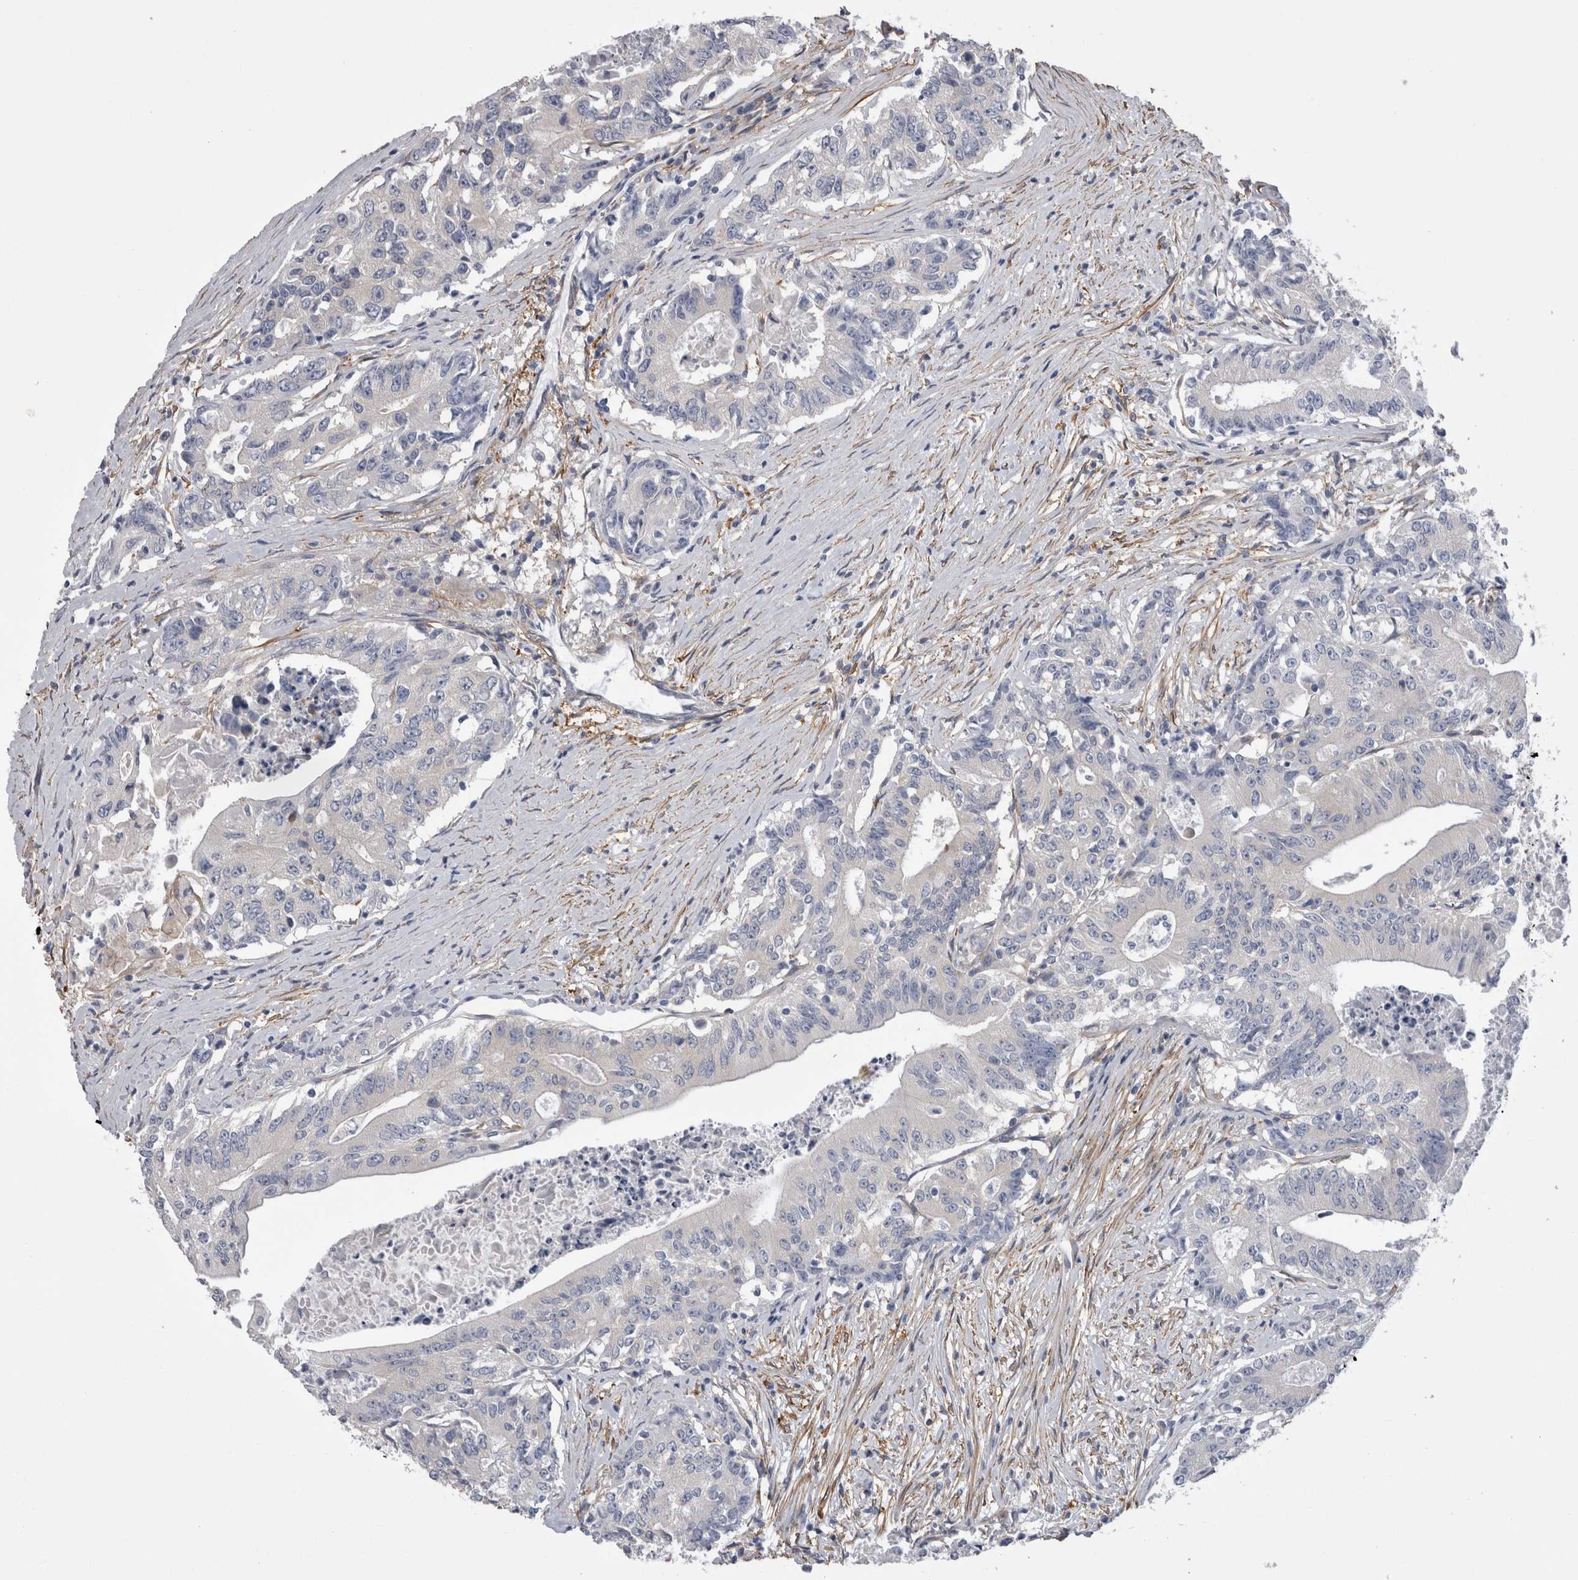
{"staining": {"intensity": "negative", "quantity": "none", "location": "none"}, "tissue": "colorectal cancer", "cell_type": "Tumor cells", "image_type": "cancer", "snomed": [{"axis": "morphology", "description": "Adenocarcinoma, NOS"}, {"axis": "topography", "description": "Colon"}], "caption": "A histopathology image of human adenocarcinoma (colorectal) is negative for staining in tumor cells.", "gene": "EPRS1", "patient": {"sex": "female", "age": 77}}